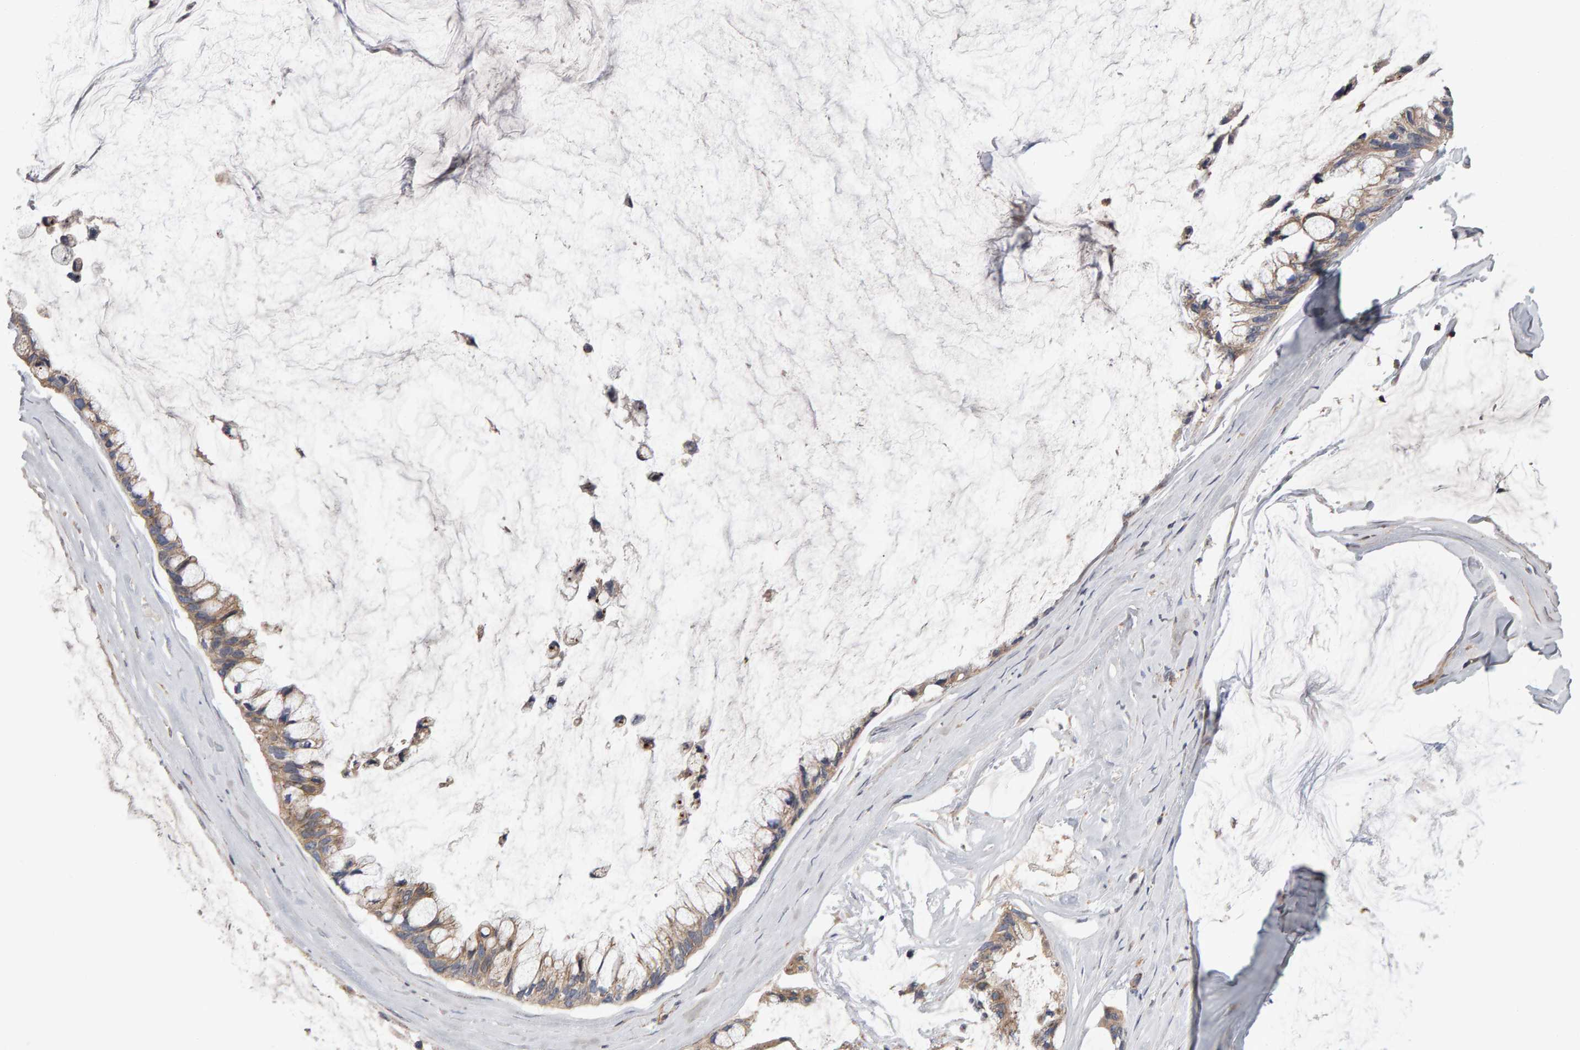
{"staining": {"intensity": "weak", "quantity": ">75%", "location": "cytoplasmic/membranous"}, "tissue": "ovarian cancer", "cell_type": "Tumor cells", "image_type": "cancer", "snomed": [{"axis": "morphology", "description": "Cystadenocarcinoma, mucinous, NOS"}, {"axis": "topography", "description": "Ovary"}], "caption": "Protein expression analysis of ovarian cancer (mucinous cystadenocarcinoma) reveals weak cytoplasmic/membranous staining in about >75% of tumor cells.", "gene": "PGS1", "patient": {"sex": "female", "age": 39}}